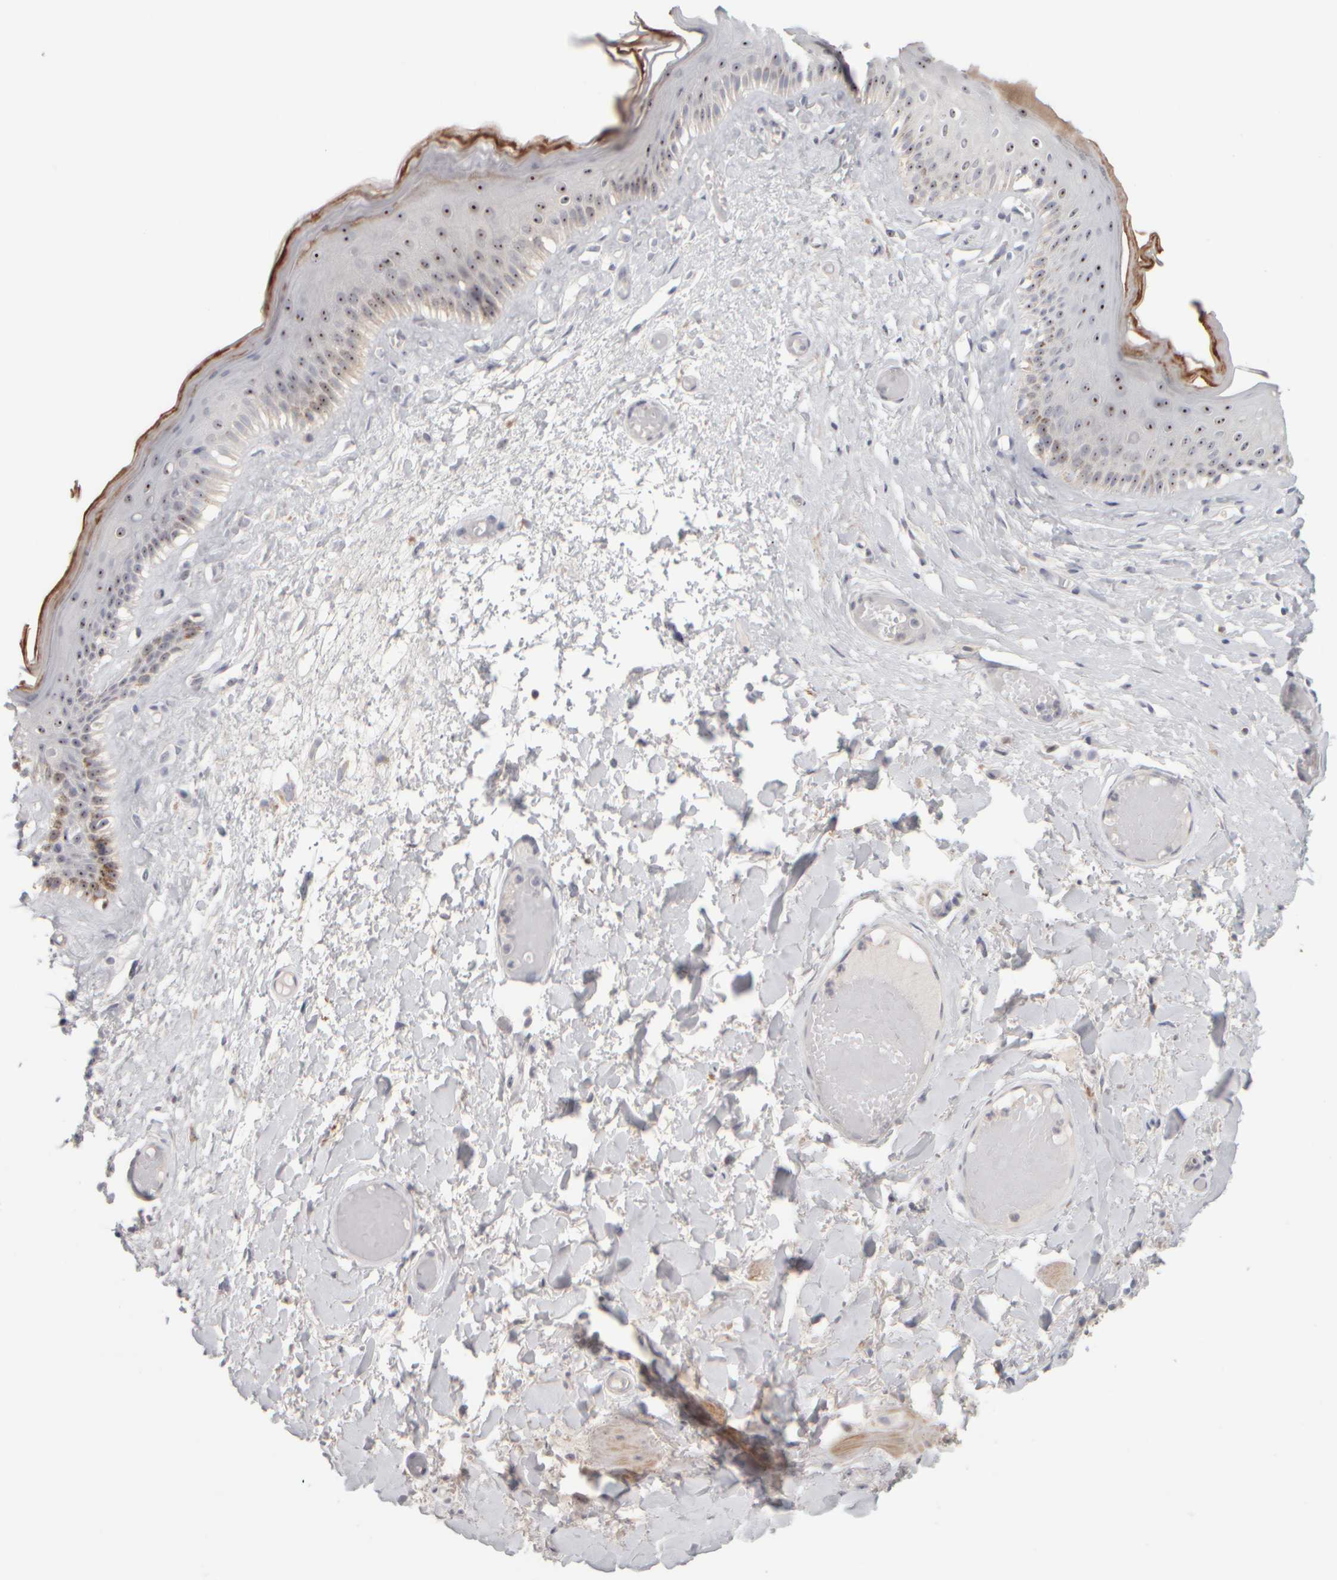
{"staining": {"intensity": "strong", "quantity": ">75%", "location": "nuclear"}, "tissue": "skin", "cell_type": "Epidermal cells", "image_type": "normal", "snomed": [{"axis": "morphology", "description": "Normal tissue, NOS"}, {"axis": "topography", "description": "Vulva"}], "caption": "Immunohistochemistry (IHC) image of benign skin: human skin stained using immunohistochemistry (IHC) exhibits high levels of strong protein expression localized specifically in the nuclear of epidermal cells, appearing as a nuclear brown color.", "gene": "DCXR", "patient": {"sex": "female", "age": 73}}